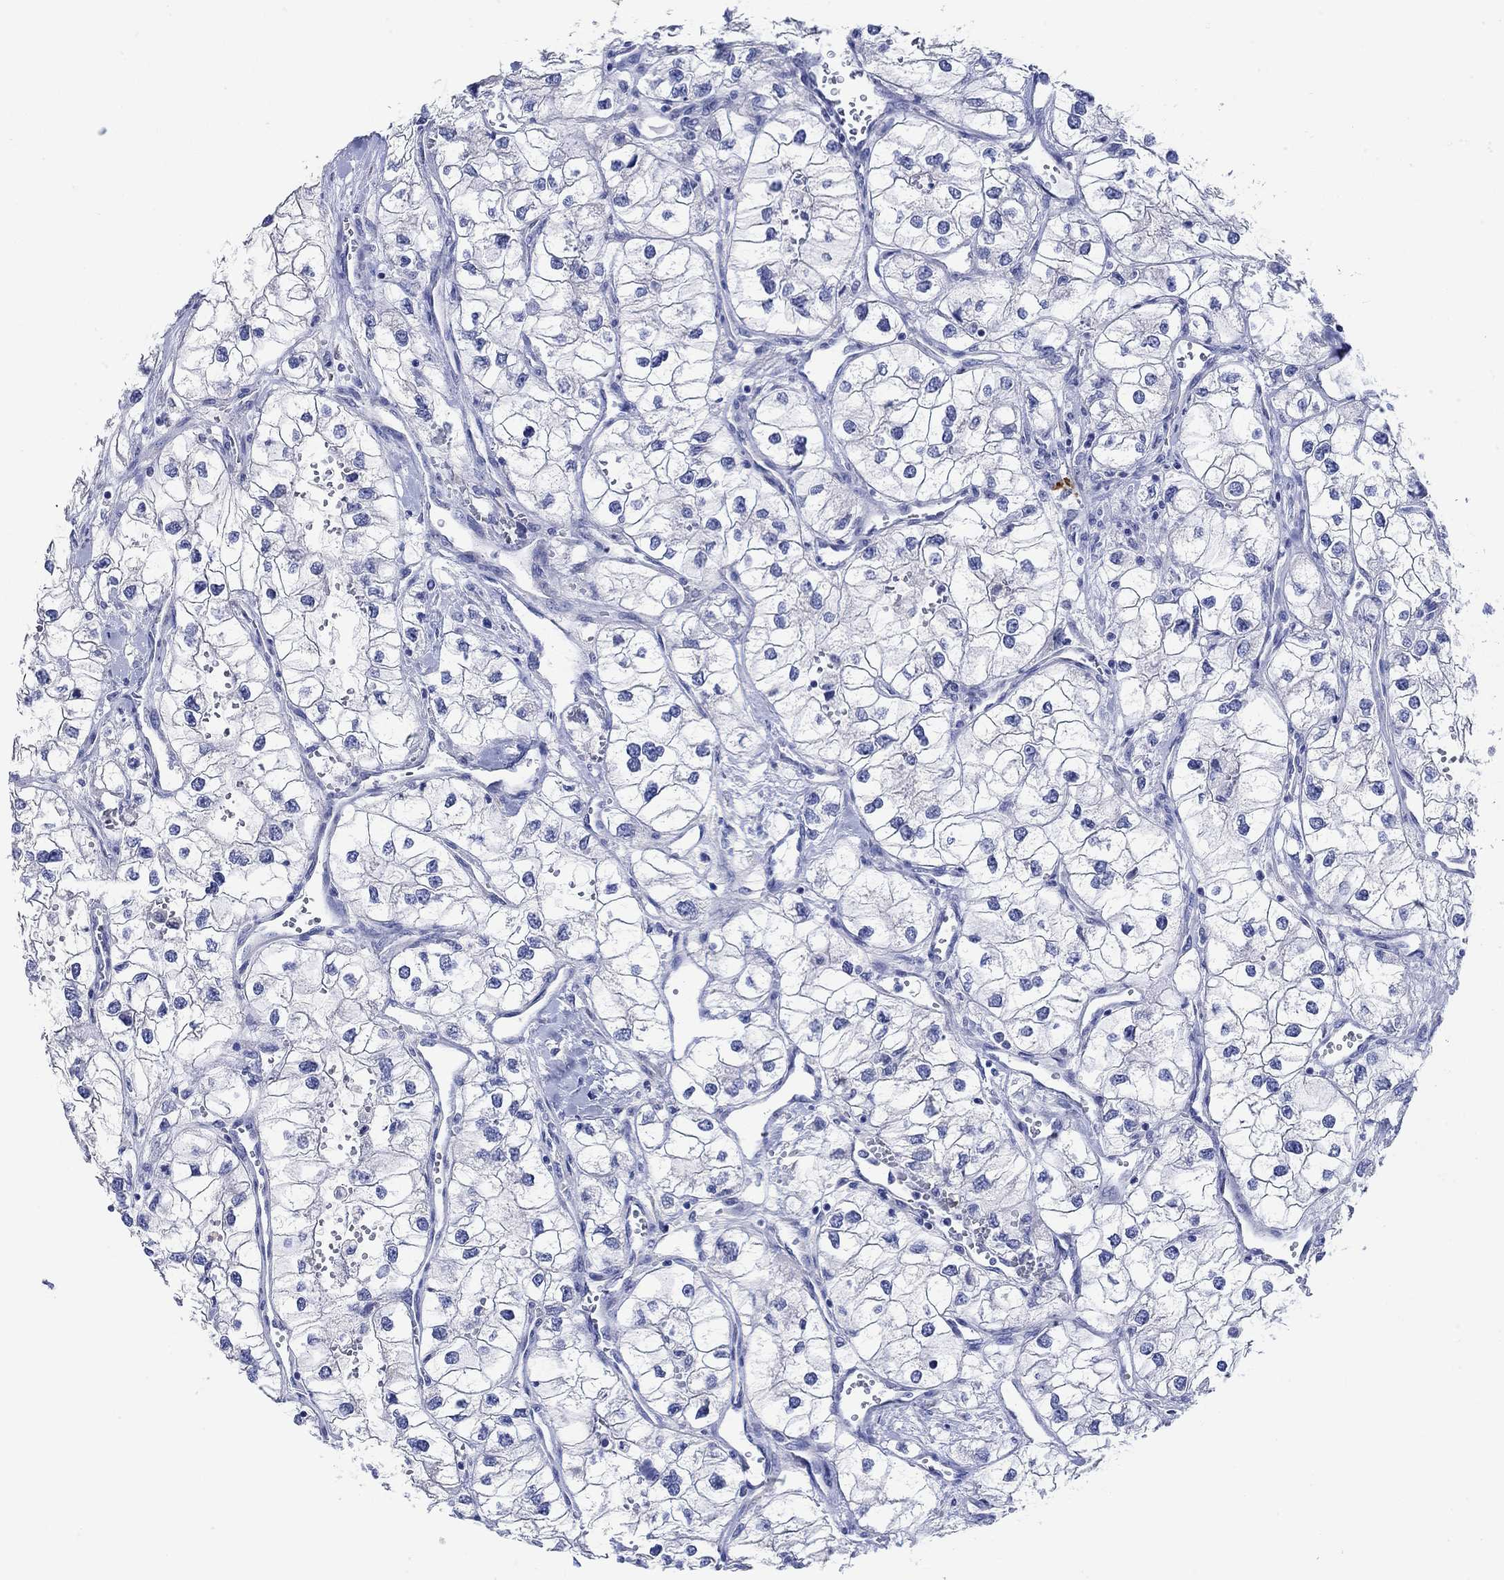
{"staining": {"intensity": "negative", "quantity": "none", "location": "none"}, "tissue": "renal cancer", "cell_type": "Tumor cells", "image_type": "cancer", "snomed": [{"axis": "morphology", "description": "Adenocarcinoma, NOS"}, {"axis": "topography", "description": "Kidney"}], "caption": "This is a micrograph of IHC staining of renal cancer (adenocarcinoma), which shows no positivity in tumor cells.", "gene": "P2RY6", "patient": {"sex": "male", "age": 59}}